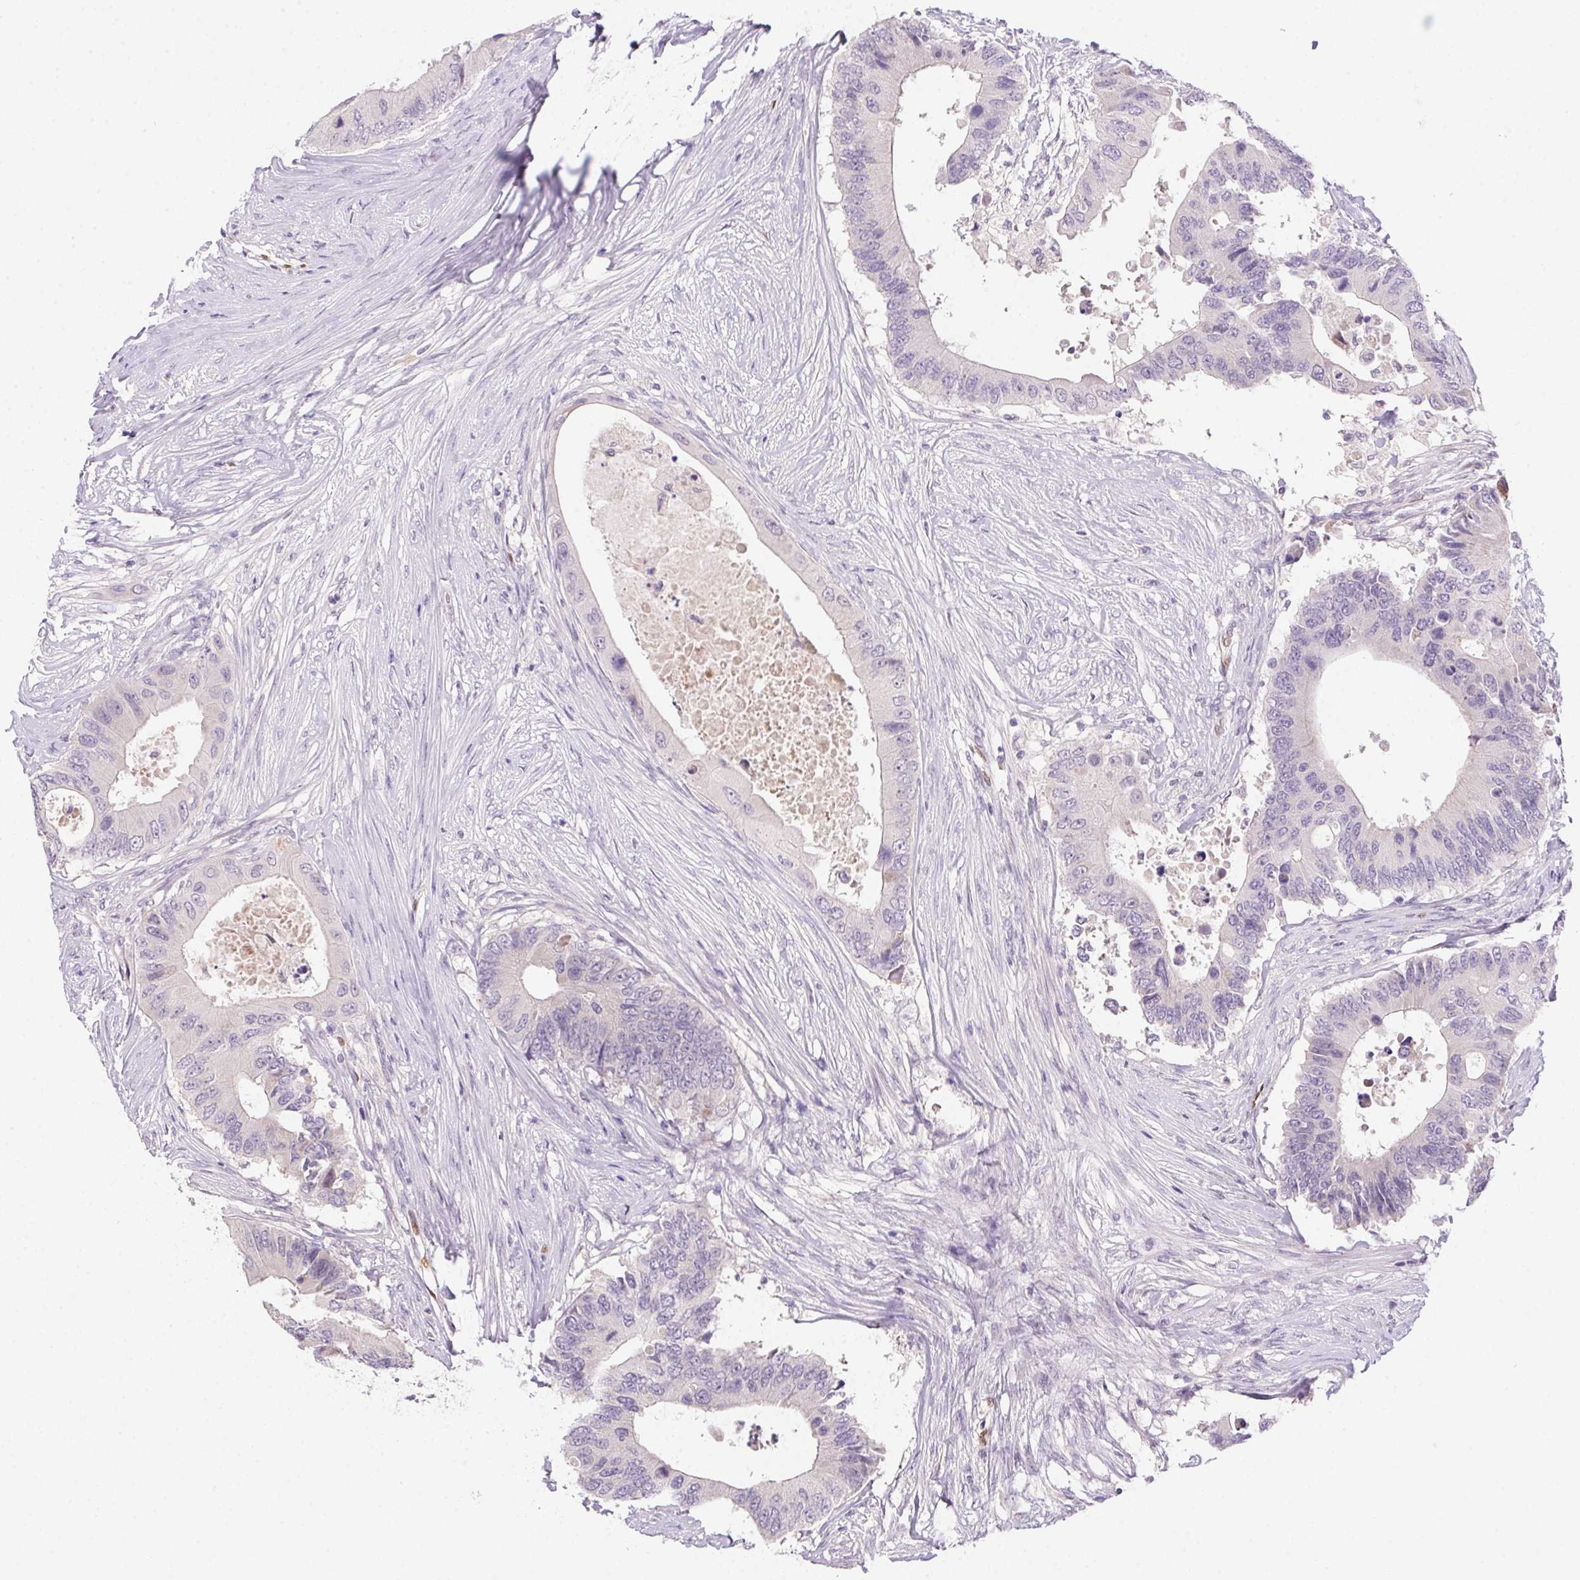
{"staining": {"intensity": "negative", "quantity": "none", "location": "none"}, "tissue": "colorectal cancer", "cell_type": "Tumor cells", "image_type": "cancer", "snomed": [{"axis": "morphology", "description": "Adenocarcinoma, NOS"}, {"axis": "topography", "description": "Colon"}], "caption": "High magnification brightfield microscopy of colorectal adenocarcinoma stained with DAB (3,3'-diaminobenzidine) (brown) and counterstained with hematoxylin (blue): tumor cells show no significant positivity.", "gene": "SP9", "patient": {"sex": "male", "age": 71}}